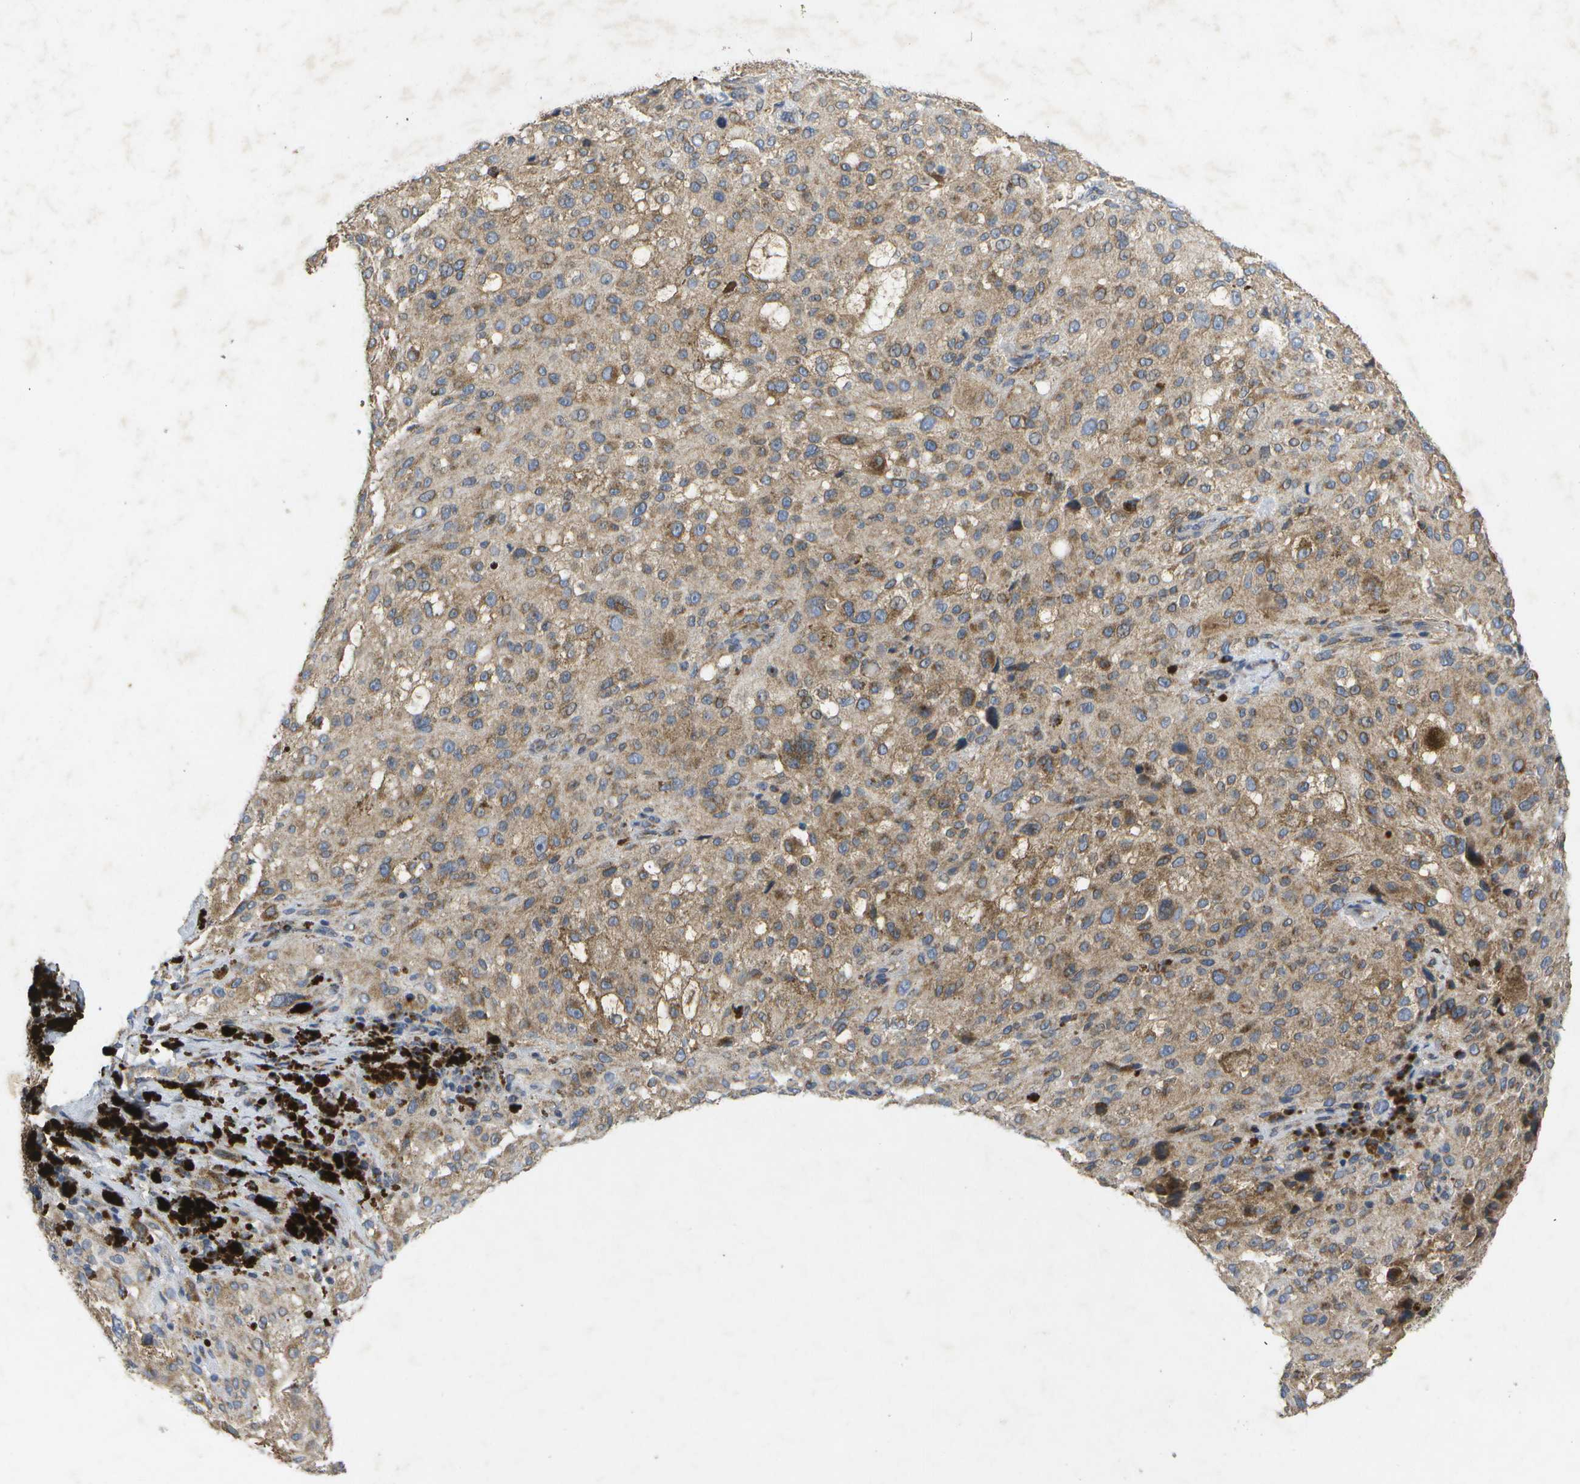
{"staining": {"intensity": "weak", "quantity": ">75%", "location": "cytoplasmic/membranous"}, "tissue": "melanoma", "cell_type": "Tumor cells", "image_type": "cancer", "snomed": [{"axis": "morphology", "description": "Necrosis, NOS"}, {"axis": "morphology", "description": "Malignant melanoma, NOS"}, {"axis": "topography", "description": "Skin"}], "caption": "Immunohistochemistry photomicrograph of neoplastic tissue: melanoma stained using IHC demonstrates low levels of weak protein expression localized specifically in the cytoplasmic/membranous of tumor cells, appearing as a cytoplasmic/membranous brown color.", "gene": "KDELR1", "patient": {"sex": "female", "age": 87}}